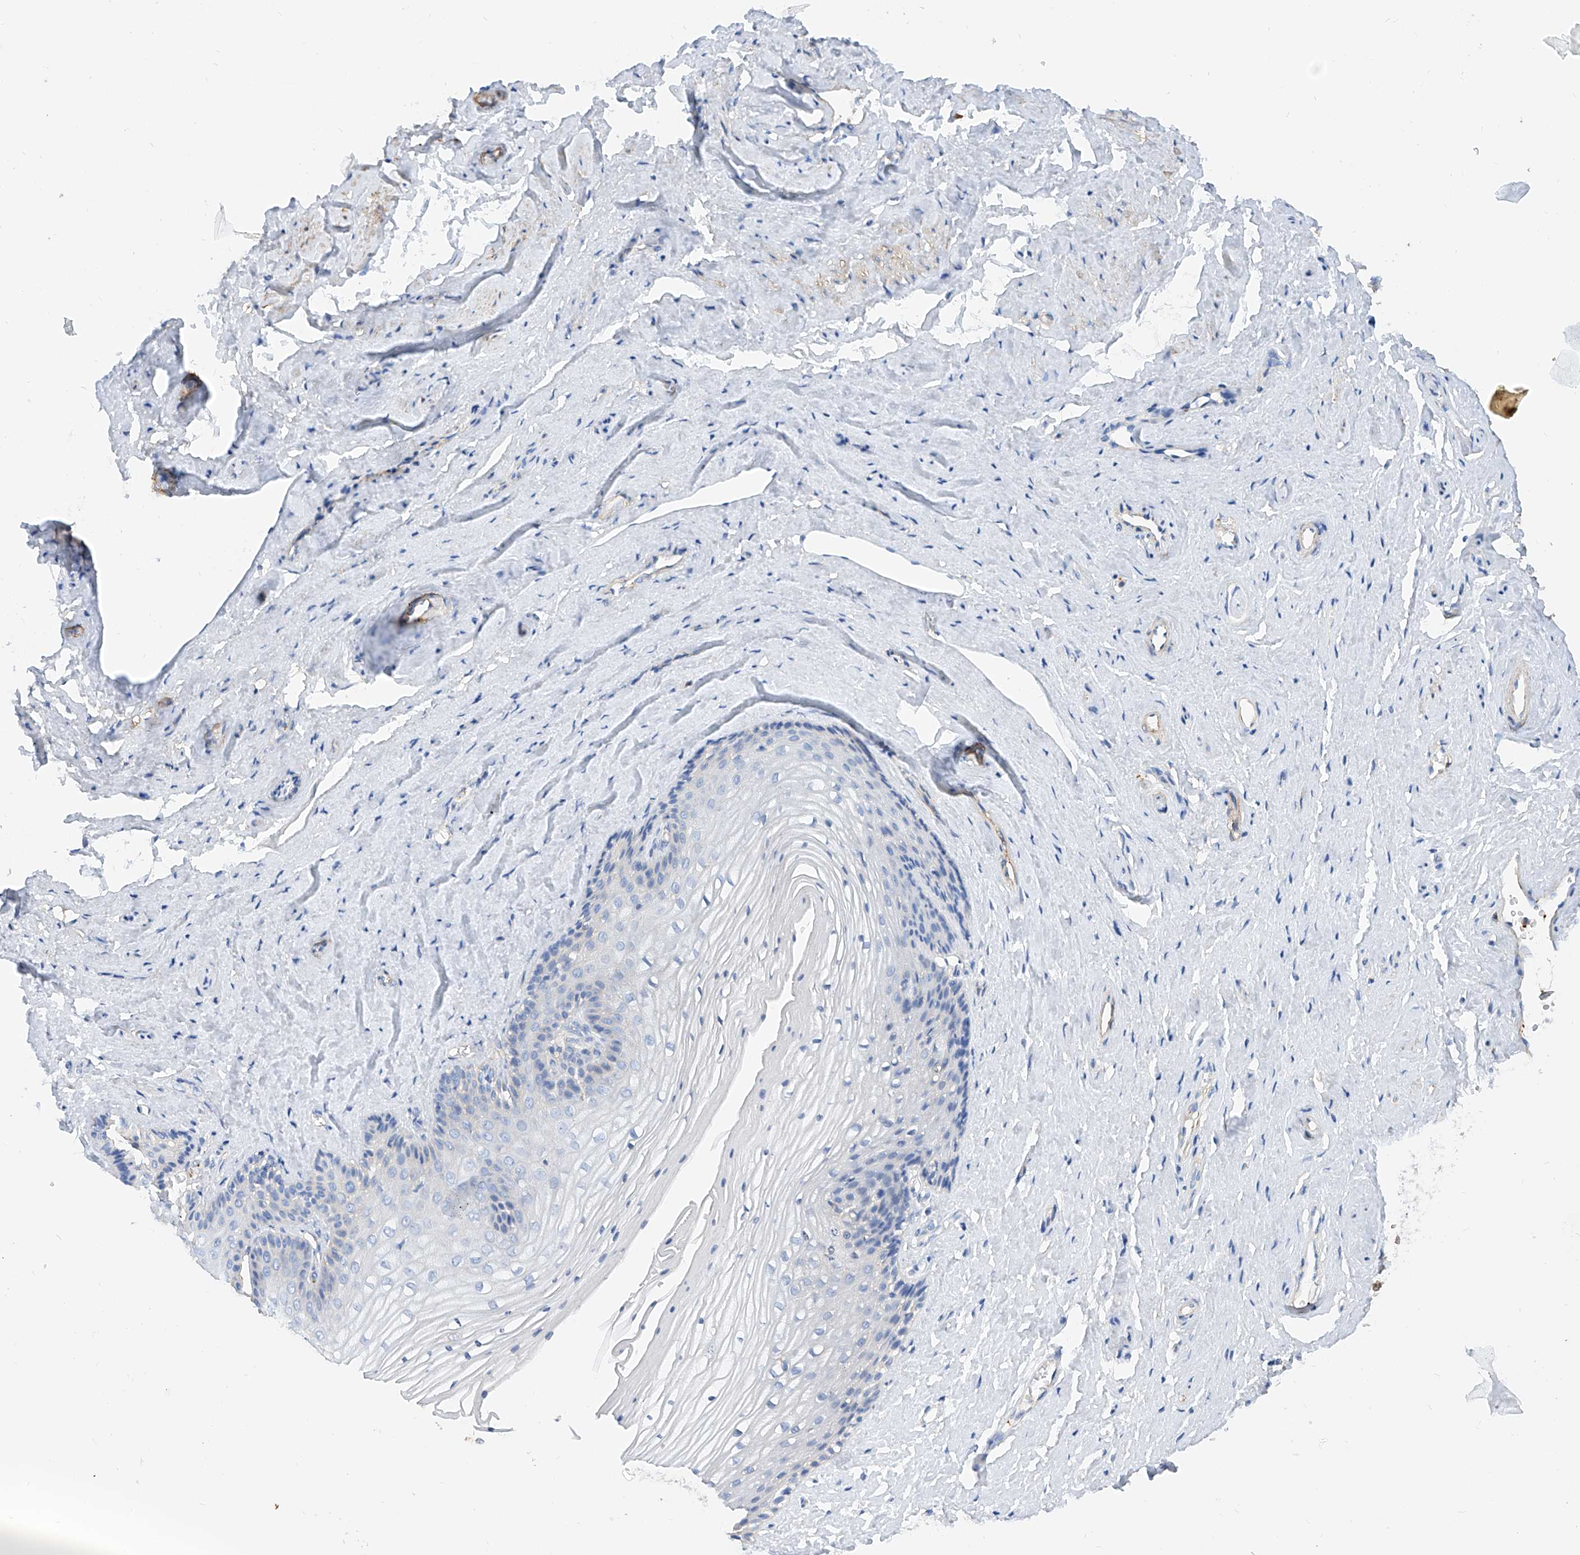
{"staining": {"intensity": "negative", "quantity": "none", "location": "none"}, "tissue": "vagina", "cell_type": "Squamous epithelial cells", "image_type": "normal", "snomed": [{"axis": "morphology", "description": "Normal tissue, NOS"}, {"axis": "topography", "description": "Vagina"}, {"axis": "topography", "description": "Cervix"}], "caption": "An immunohistochemistry (IHC) histopathology image of benign vagina is shown. There is no staining in squamous epithelial cells of vagina.", "gene": "TAS2R60", "patient": {"sex": "female", "age": 40}}